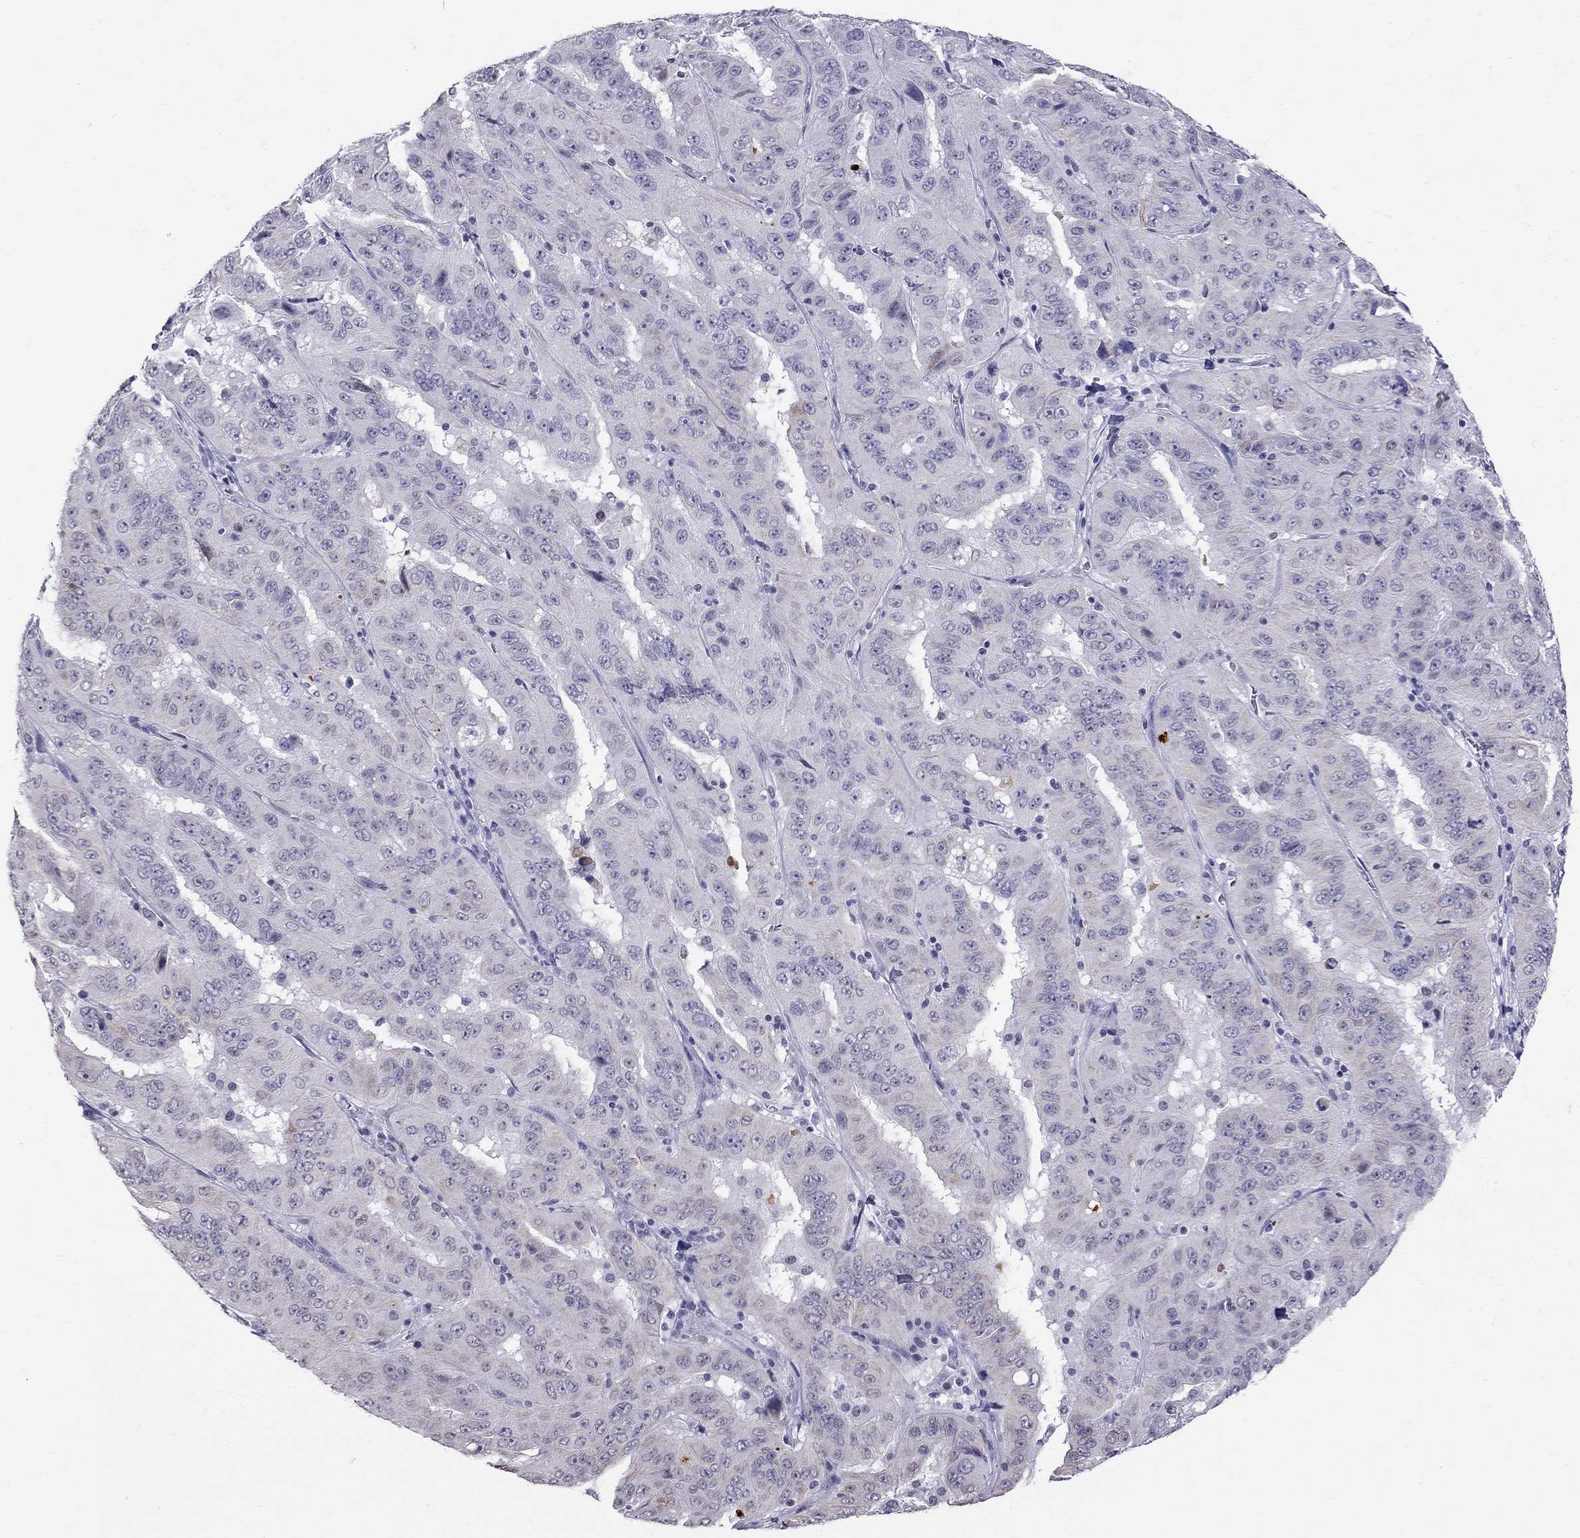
{"staining": {"intensity": "negative", "quantity": "none", "location": "none"}, "tissue": "pancreatic cancer", "cell_type": "Tumor cells", "image_type": "cancer", "snomed": [{"axis": "morphology", "description": "Adenocarcinoma, NOS"}, {"axis": "topography", "description": "Pancreas"}], "caption": "IHC histopathology image of neoplastic tissue: pancreatic cancer (adenocarcinoma) stained with DAB (3,3'-diaminobenzidine) shows no significant protein positivity in tumor cells.", "gene": "MUC15", "patient": {"sex": "male", "age": 63}}